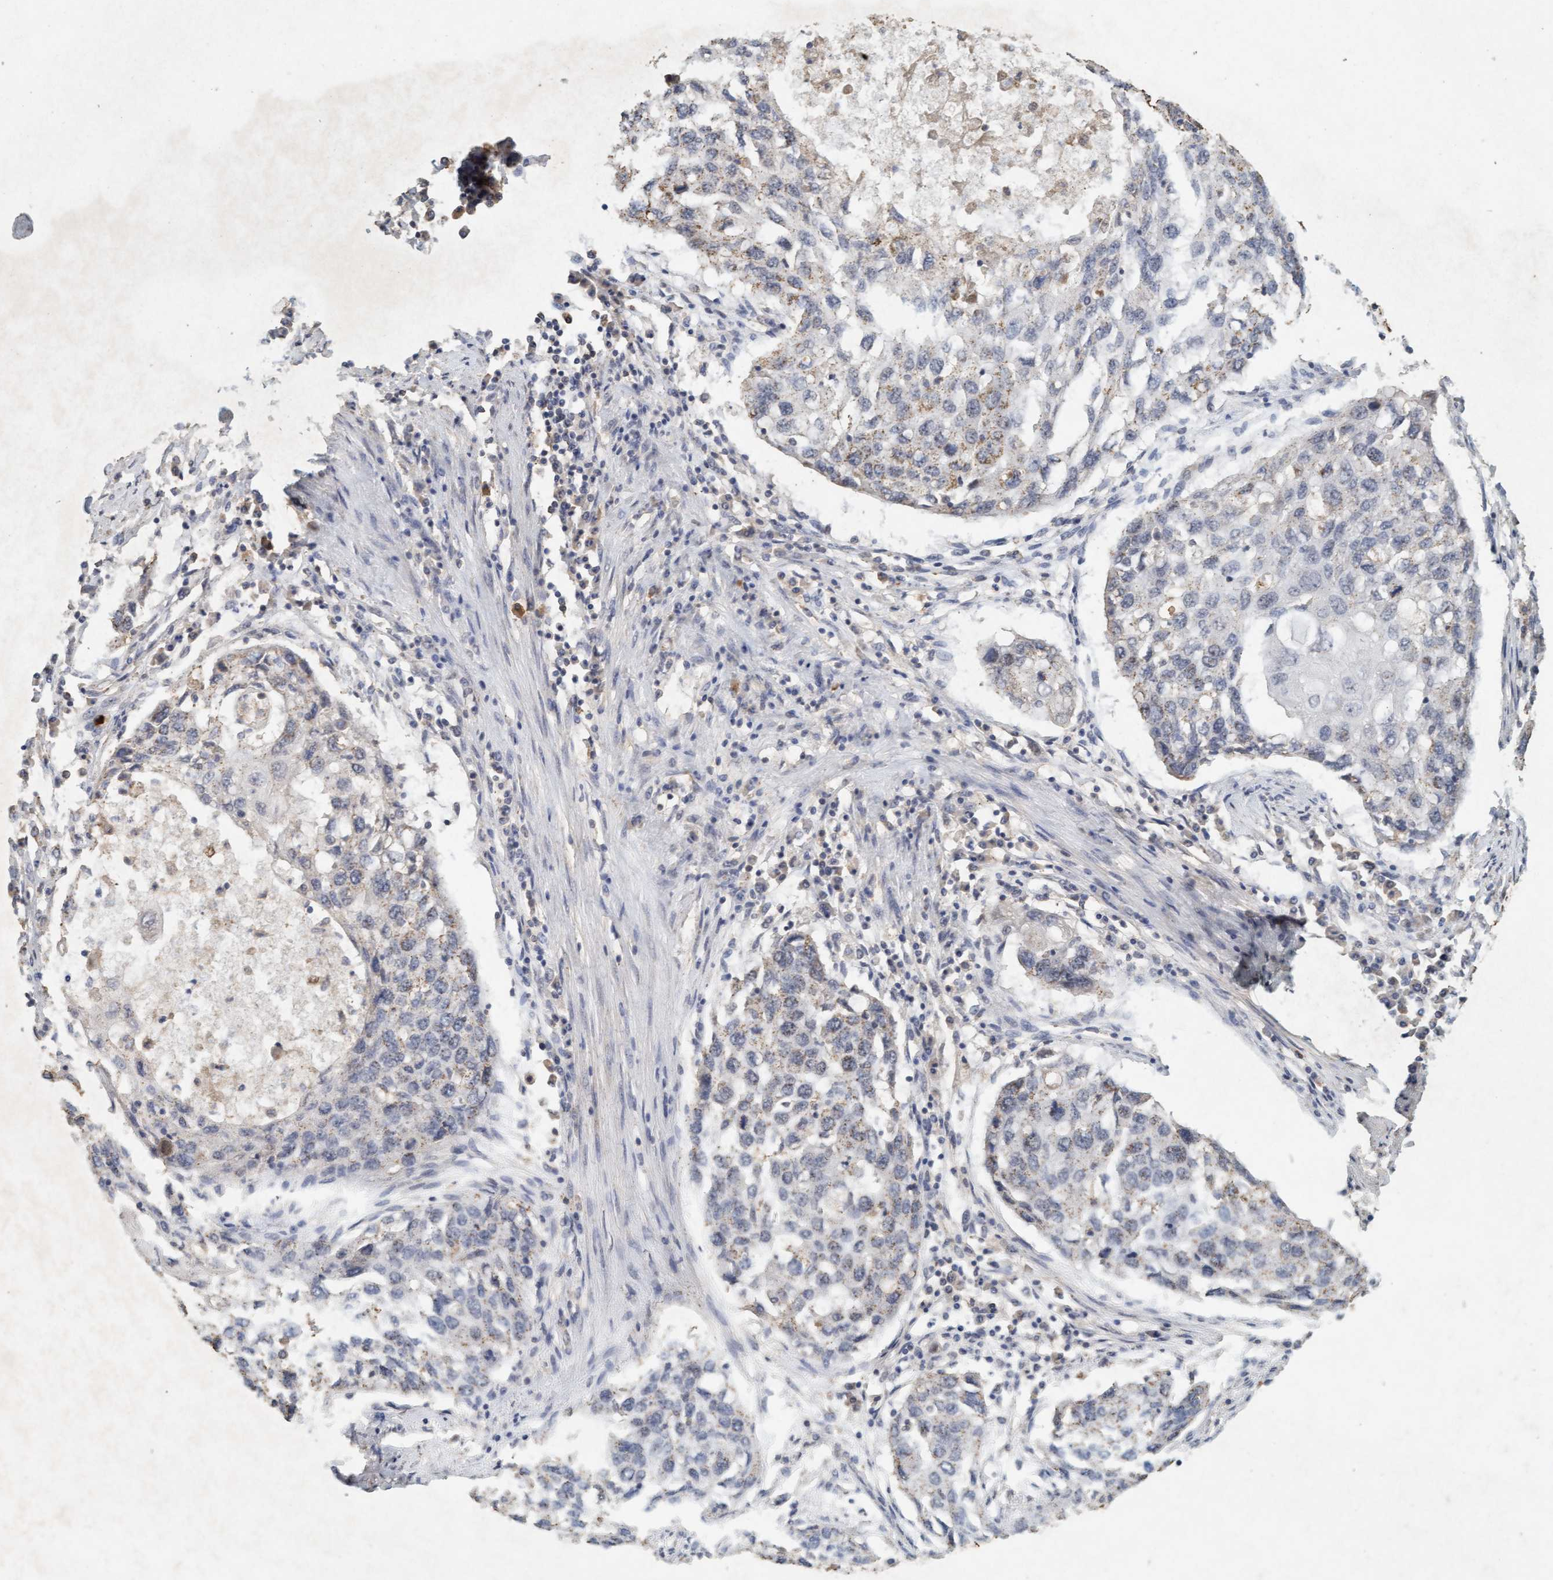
{"staining": {"intensity": "weak", "quantity": "<25%", "location": "cytoplasmic/membranous"}, "tissue": "lung cancer", "cell_type": "Tumor cells", "image_type": "cancer", "snomed": [{"axis": "morphology", "description": "Squamous cell carcinoma, NOS"}, {"axis": "topography", "description": "Lung"}], "caption": "Histopathology image shows no protein expression in tumor cells of lung cancer tissue. (Stains: DAB immunohistochemistry with hematoxylin counter stain, Microscopy: brightfield microscopy at high magnification).", "gene": "VSIG8", "patient": {"sex": "female", "age": 63}}